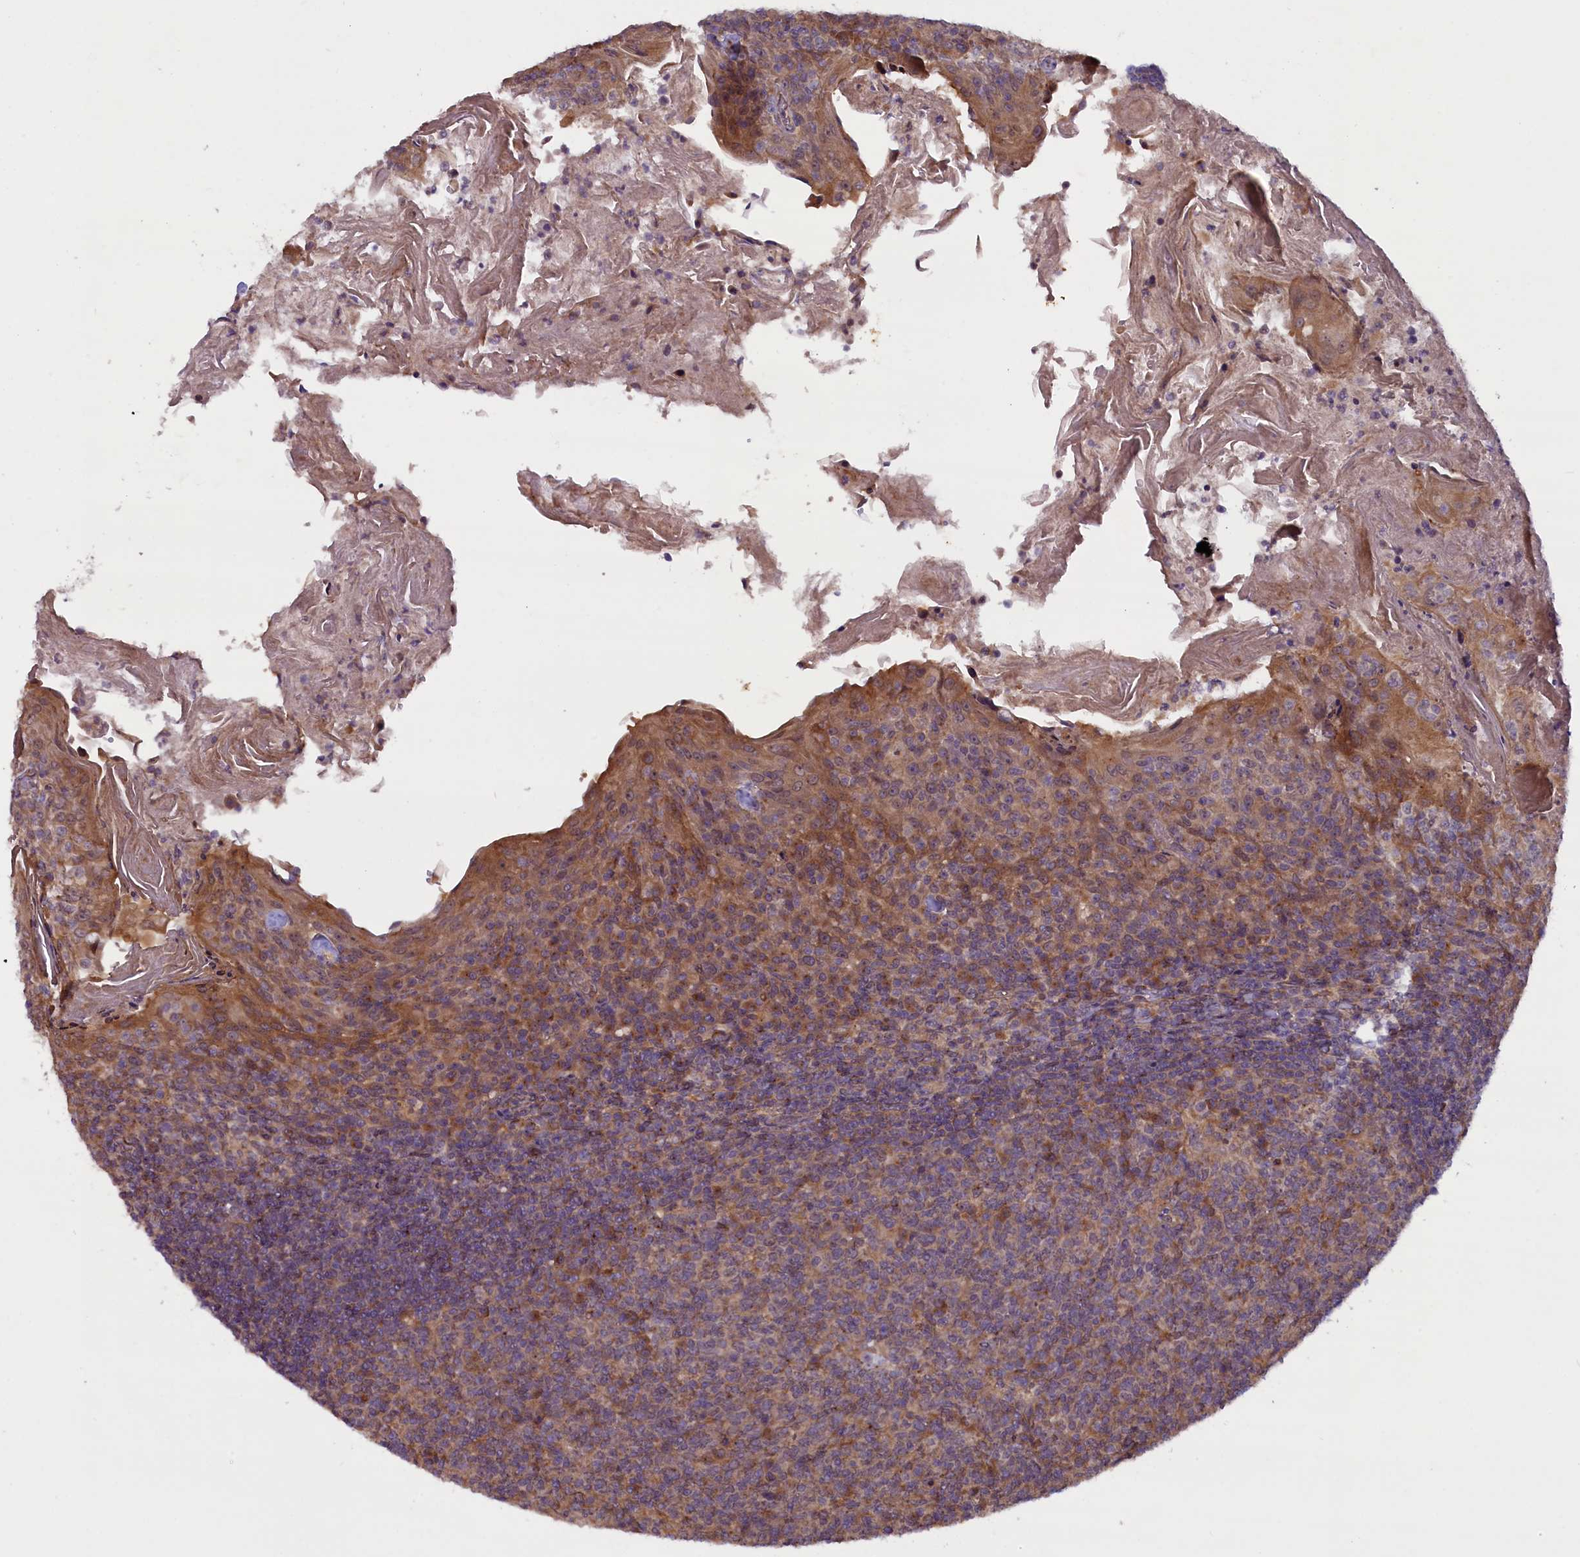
{"staining": {"intensity": "moderate", "quantity": "<25%", "location": "cytoplasmic/membranous"}, "tissue": "tonsil", "cell_type": "Germinal center cells", "image_type": "normal", "snomed": [{"axis": "morphology", "description": "Normal tissue, NOS"}, {"axis": "topography", "description": "Tonsil"}], "caption": "About <25% of germinal center cells in benign human tonsil show moderate cytoplasmic/membranous protein staining as visualized by brown immunohistochemical staining.", "gene": "CCDC9B", "patient": {"sex": "female", "age": 10}}